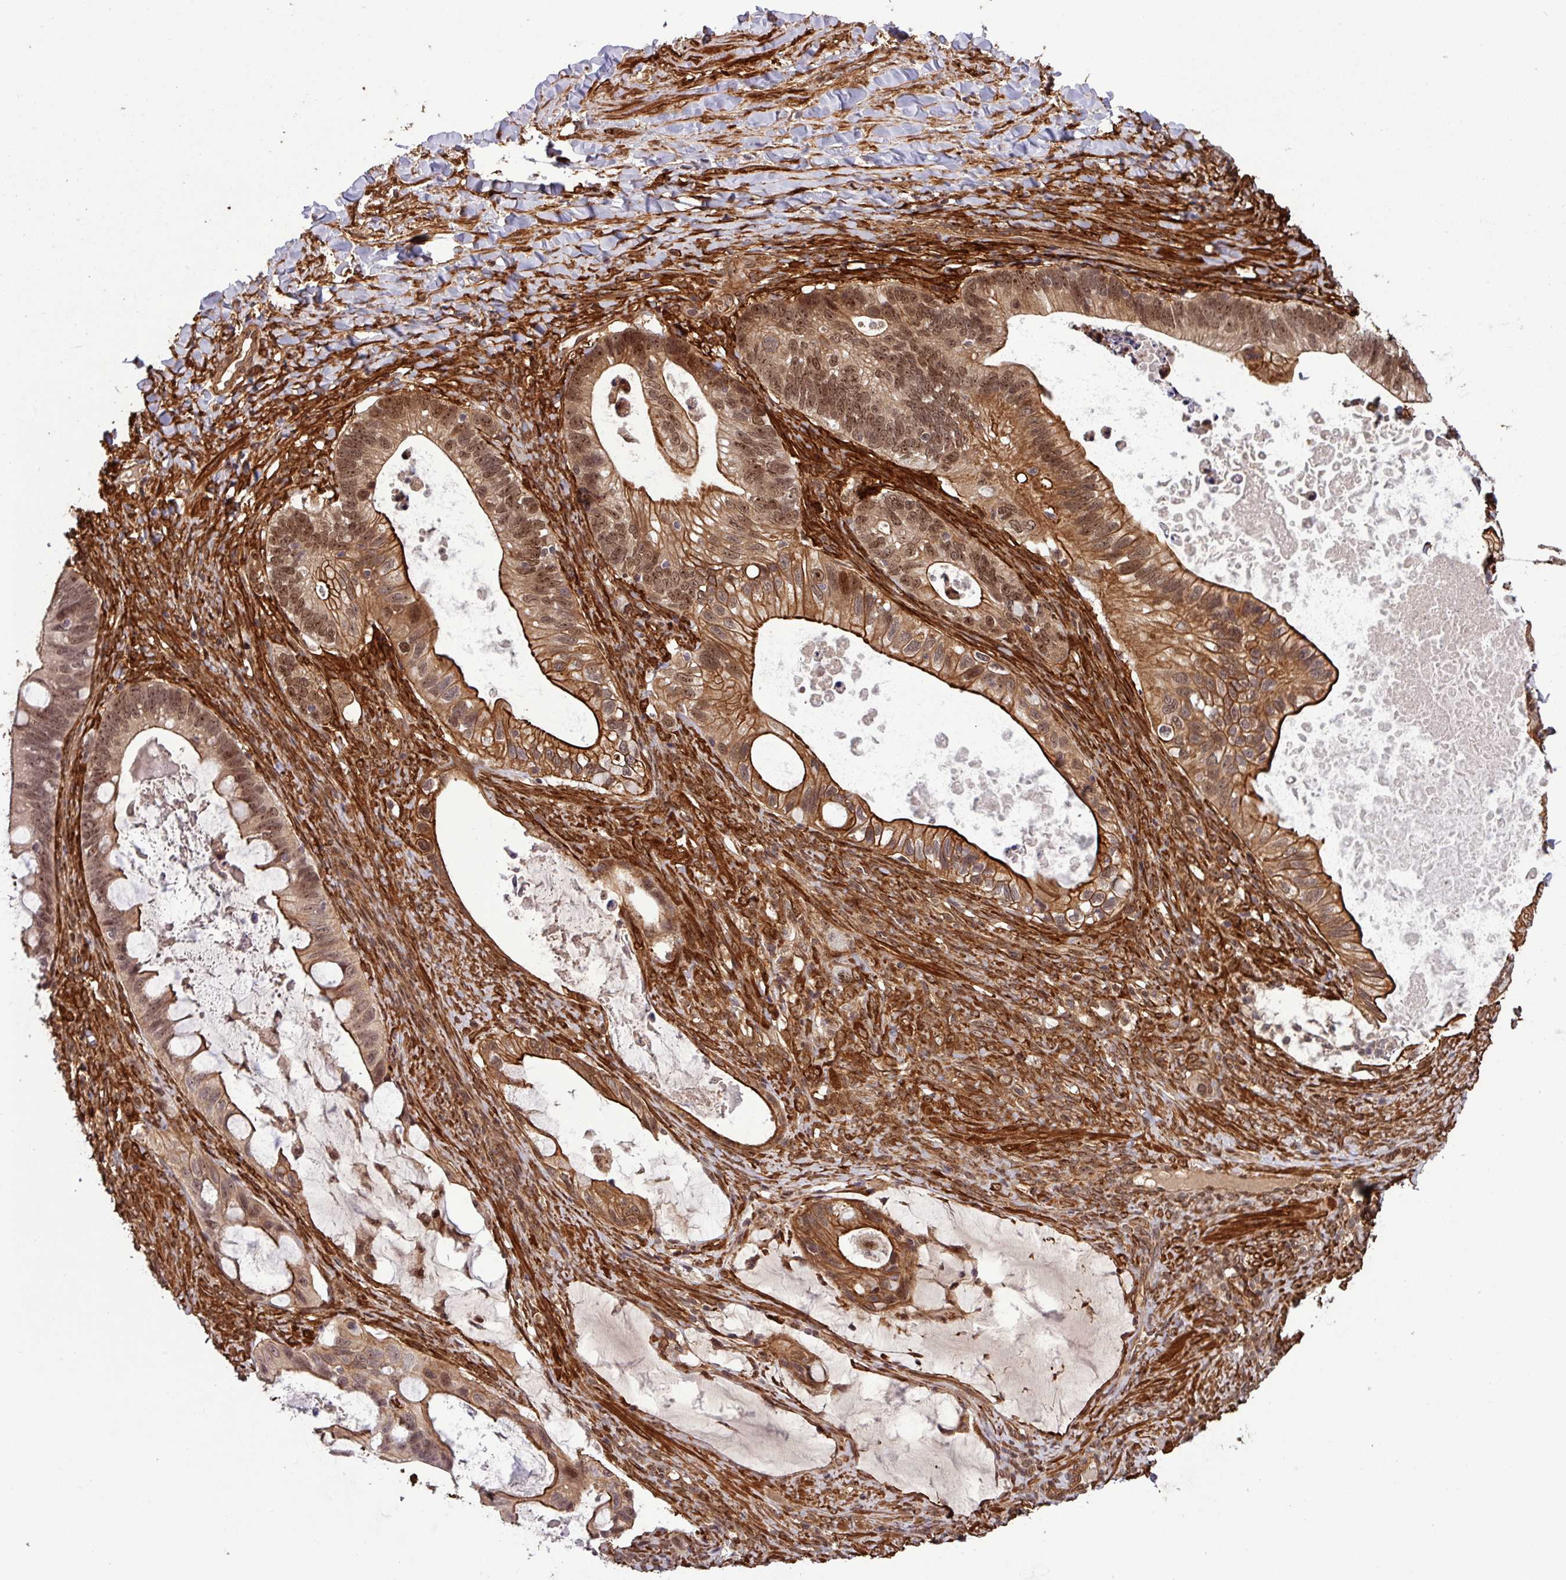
{"staining": {"intensity": "strong", "quantity": ">75%", "location": "cytoplasmic/membranous,nuclear"}, "tissue": "ovarian cancer", "cell_type": "Tumor cells", "image_type": "cancer", "snomed": [{"axis": "morphology", "description": "Cystadenocarcinoma, mucinous, NOS"}, {"axis": "topography", "description": "Ovary"}], "caption": "Brown immunohistochemical staining in ovarian cancer (mucinous cystadenocarcinoma) exhibits strong cytoplasmic/membranous and nuclear staining in about >75% of tumor cells.", "gene": "C7orf50", "patient": {"sex": "female", "age": 61}}